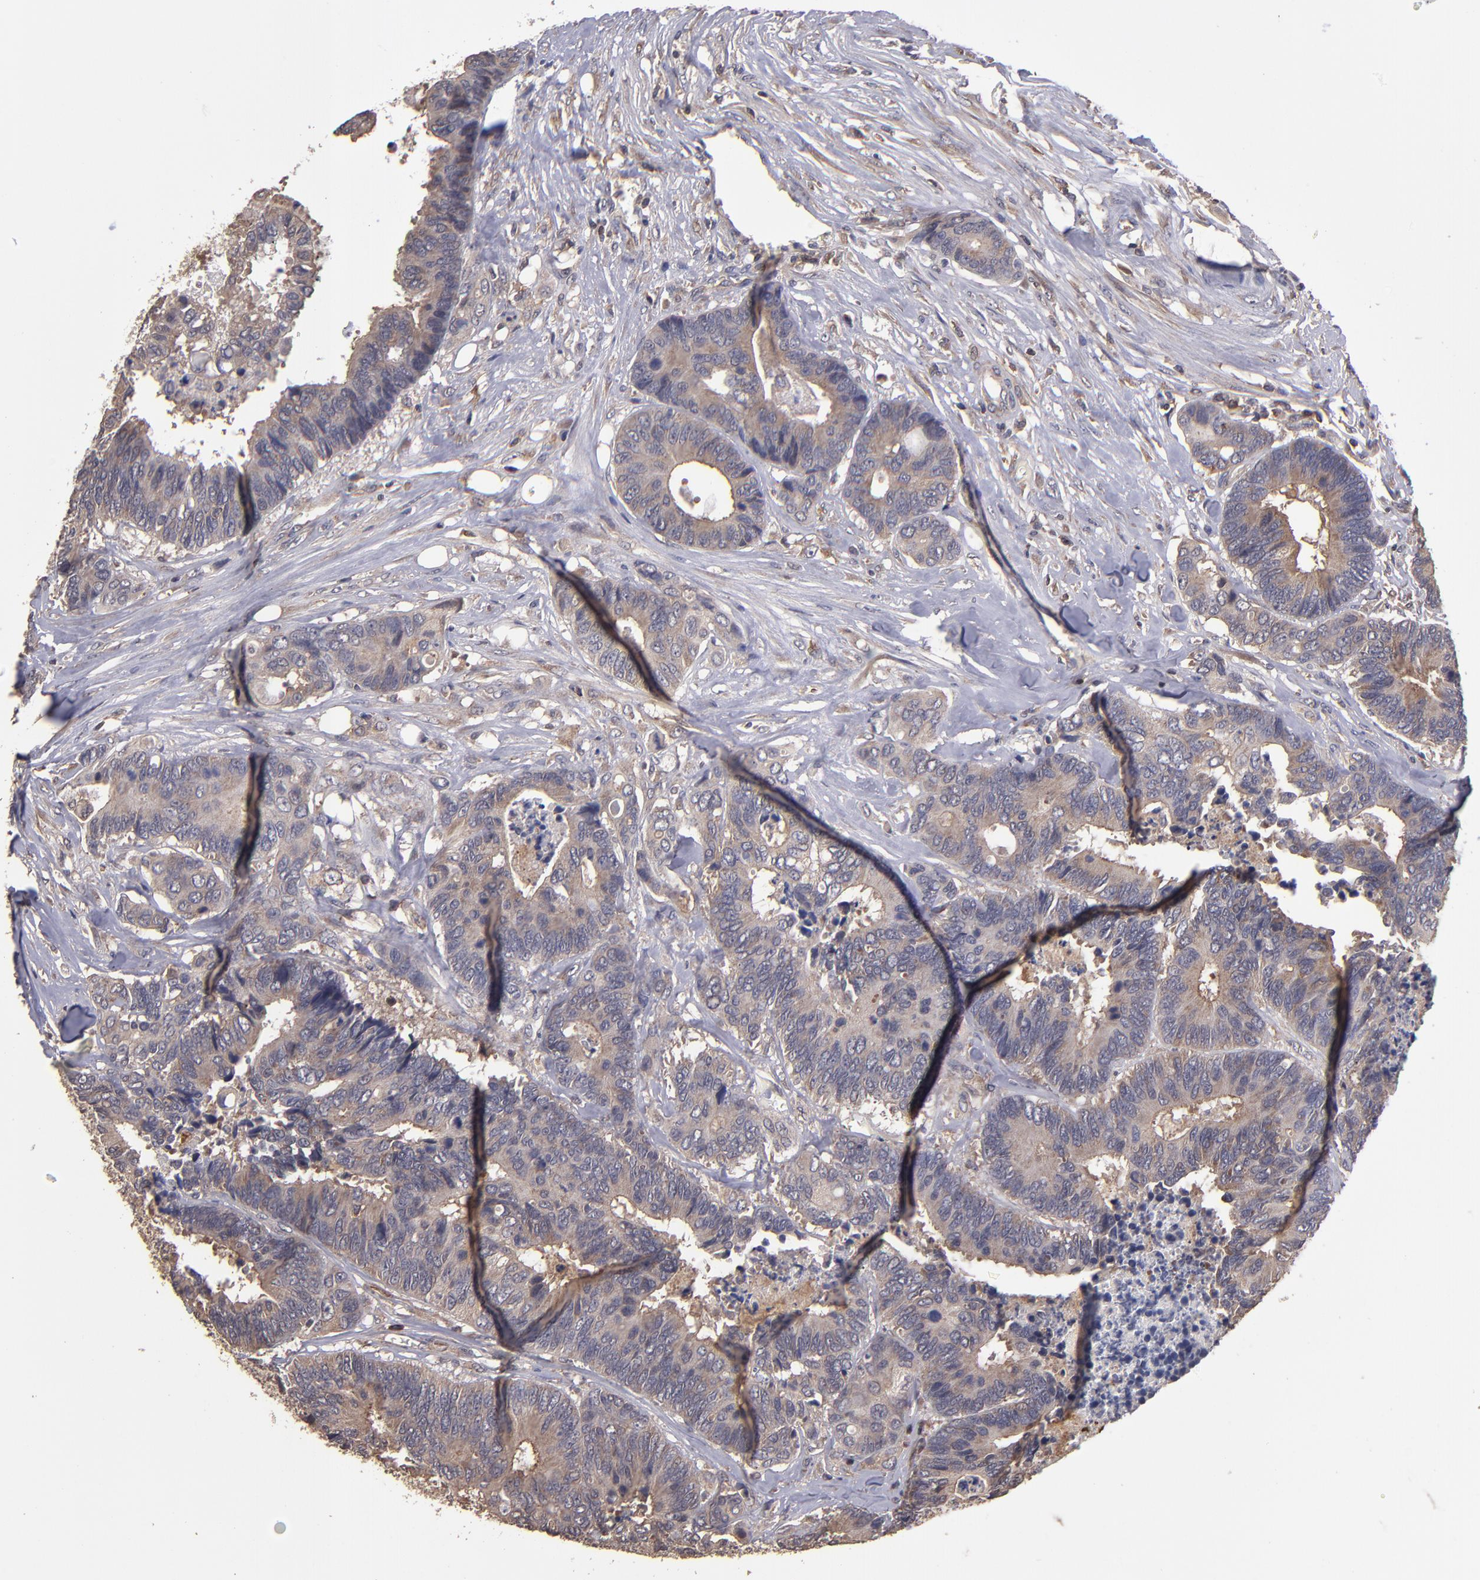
{"staining": {"intensity": "moderate", "quantity": ">75%", "location": "cytoplasmic/membranous"}, "tissue": "colorectal cancer", "cell_type": "Tumor cells", "image_type": "cancer", "snomed": [{"axis": "morphology", "description": "Adenocarcinoma, NOS"}, {"axis": "topography", "description": "Rectum"}], "caption": "Adenocarcinoma (colorectal) stained with a protein marker demonstrates moderate staining in tumor cells.", "gene": "NF2", "patient": {"sex": "male", "age": 55}}